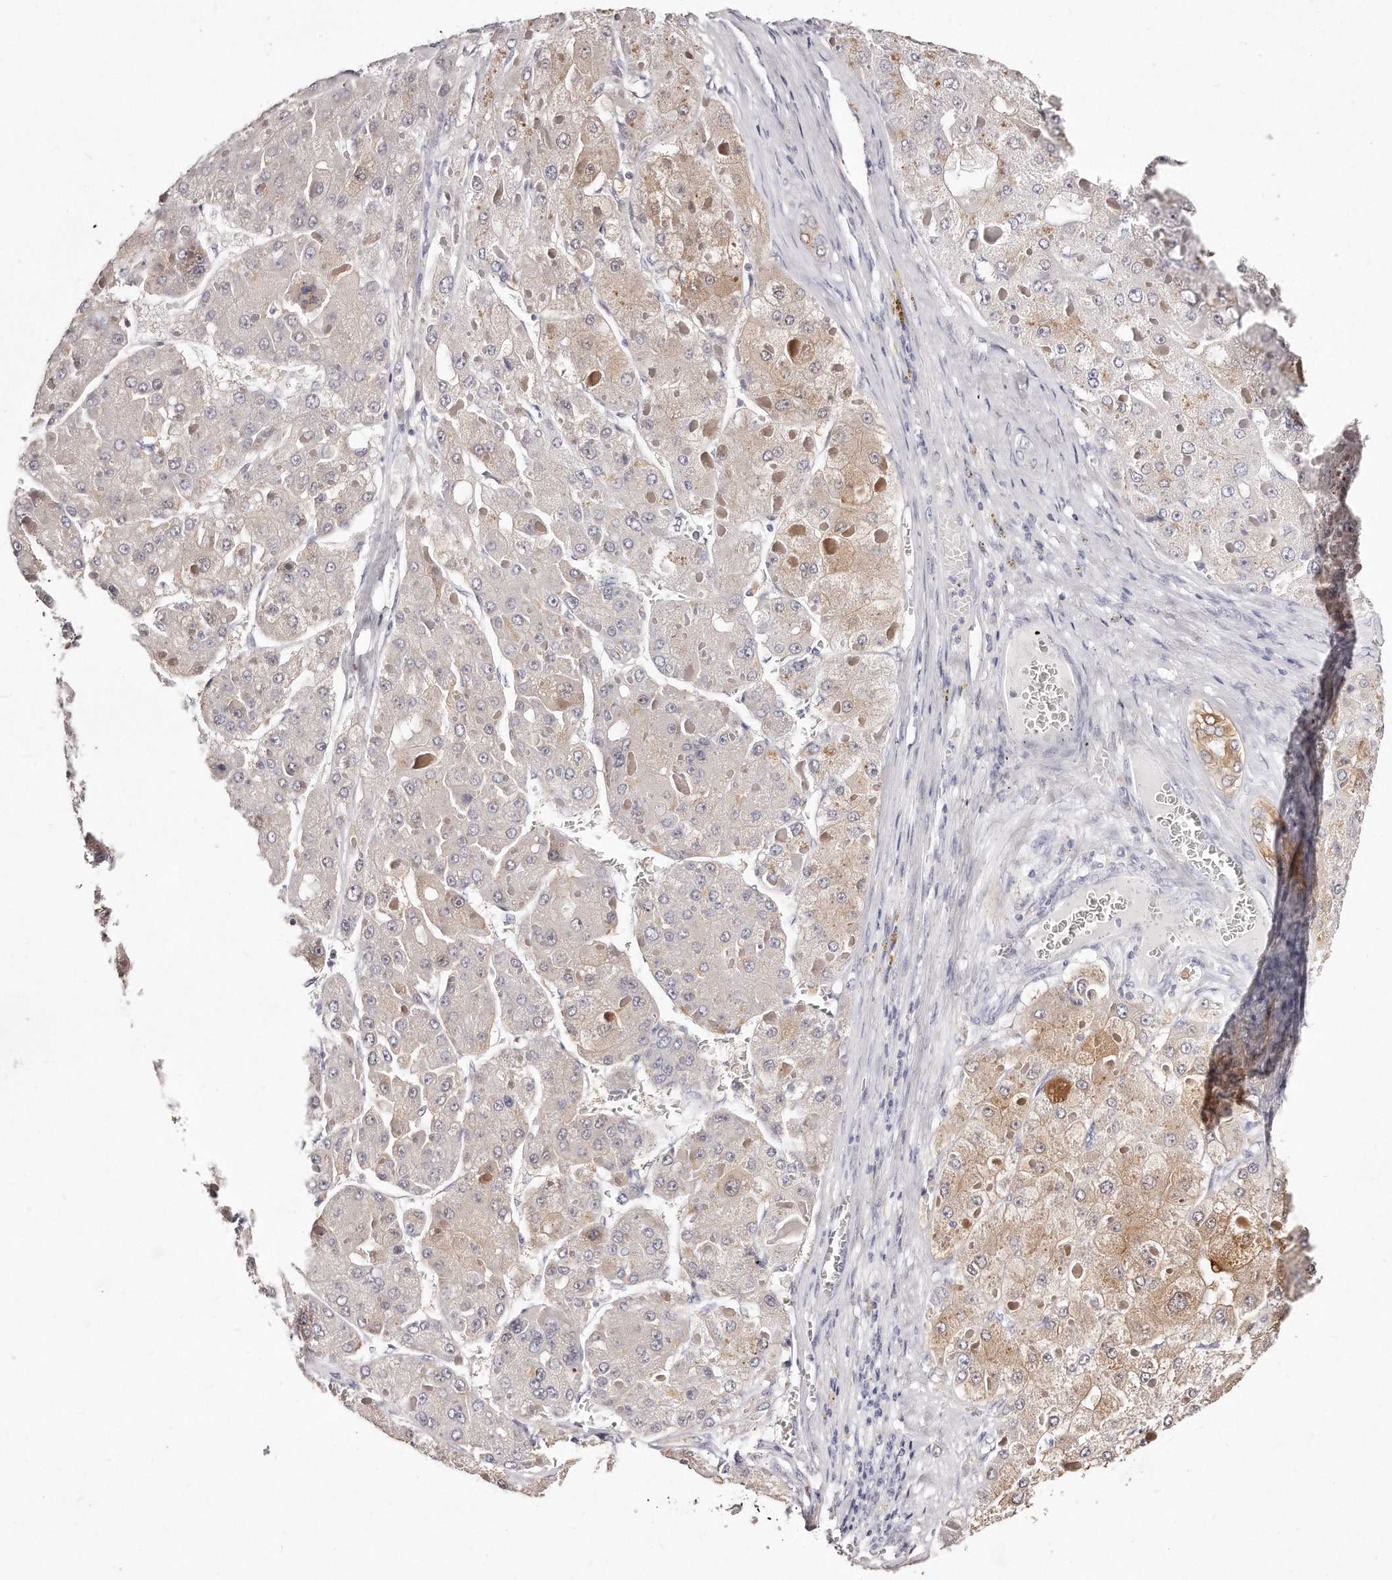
{"staining": {"intensity": "weak", "quantity": "<25%", "location": "cytoplasmic/membranous"}, "tissue": "liver cancer", "cell_type": "Tumor cells", "image_type": "cancer", "snomed": [{"axis": "morphology", "description": "Carcinoma, Hepatocellular, NOS"}, {"axis": "topography", "description": "Liver"}], "caption": "Immunohistochemical staining of liver hepatocellular carcinoma exhibits no significant positivity in tumor cells.", "gene": "GDA", "patient": {"sex": "female", "age": 73}}